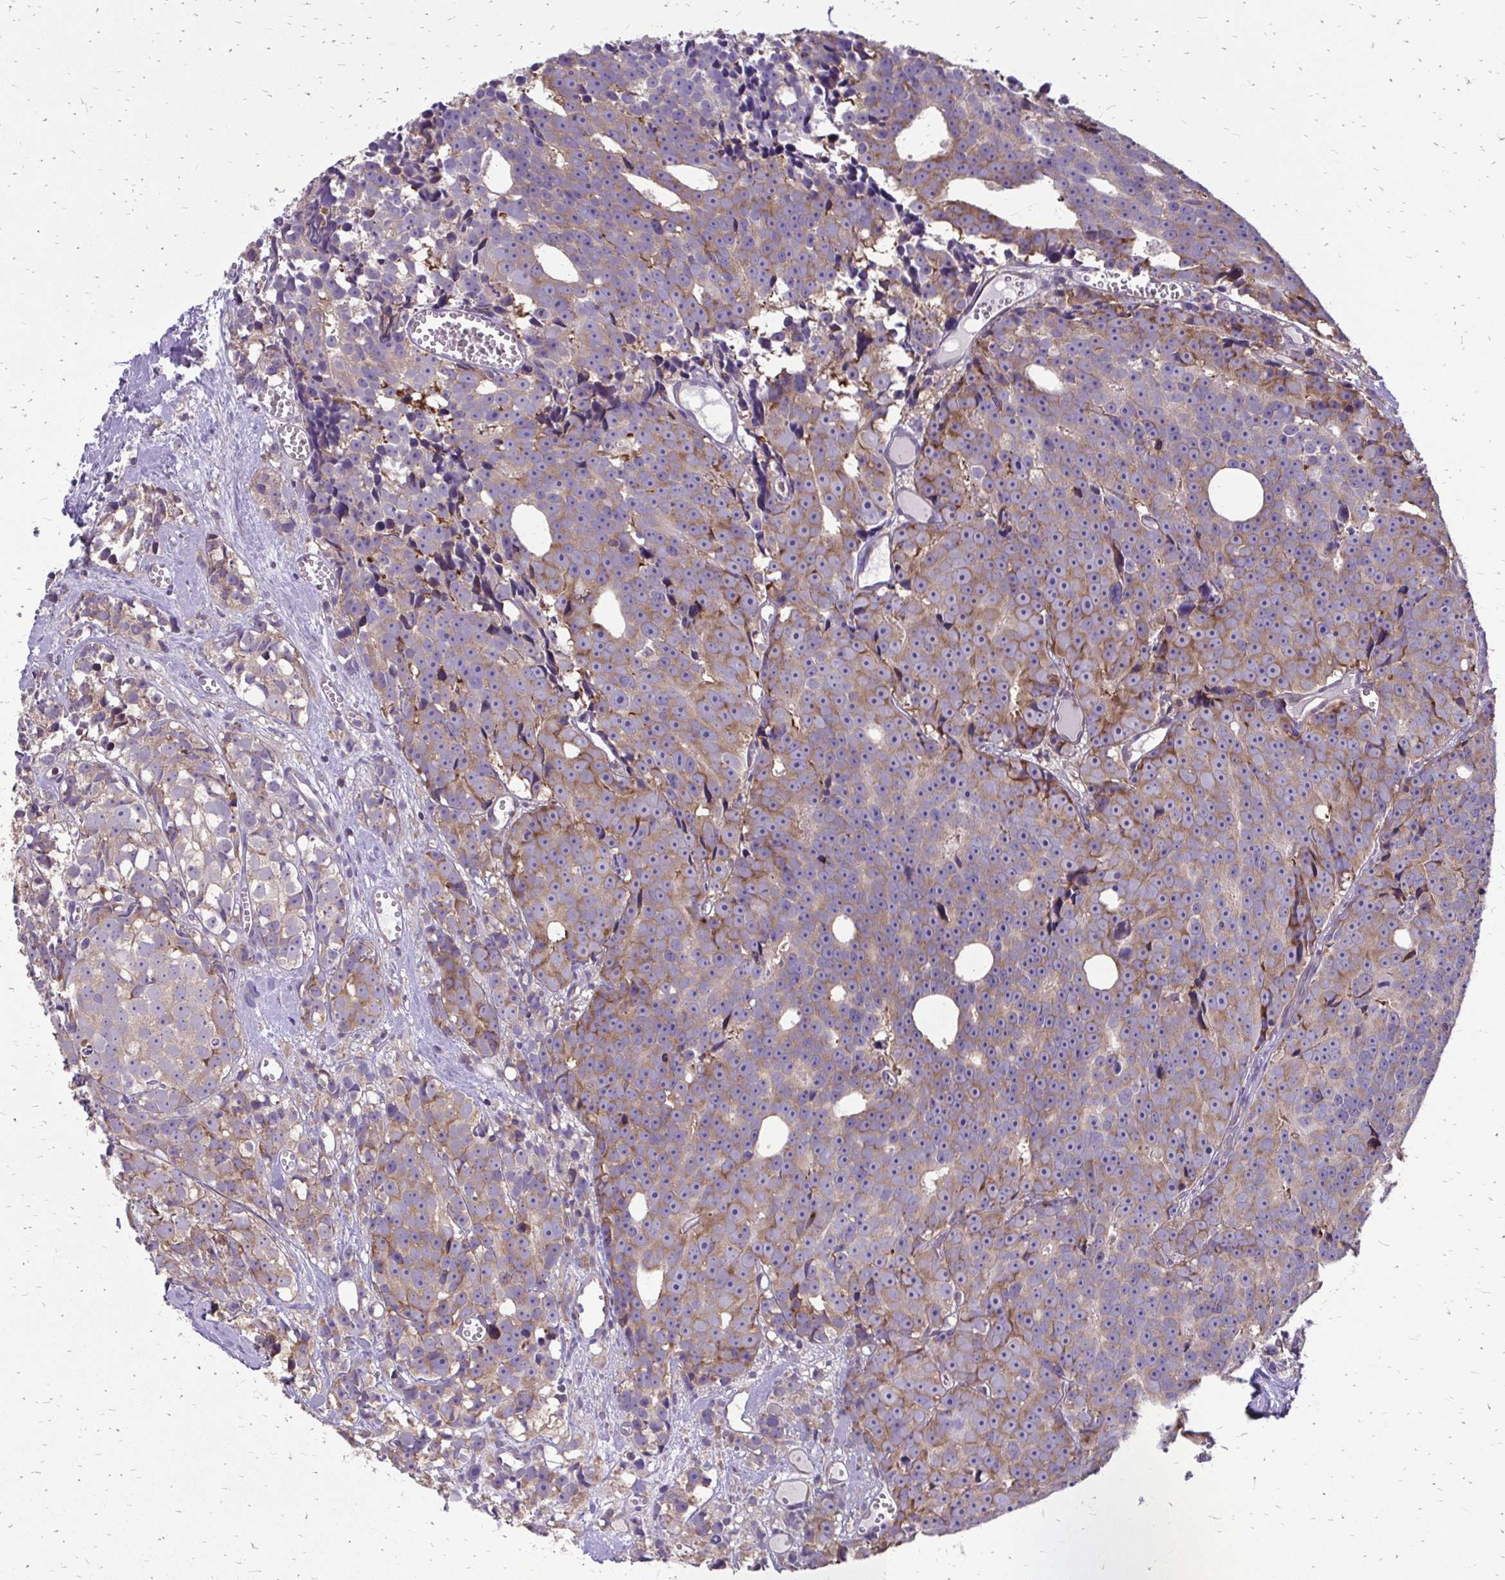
{"staining": {"intensity": "moderate", "quantity": "25%-75%", "location": "cytoplasmic/membranous"}, "tissue": "prostate cancer", "cell_type": "Tumor cells", "image_type": "cancer", "snomed": [{"axis": "morphology", "description": "Adenocarcinoma, High grade"}, {"axis": "topography", "description": "Prostate"}], "caption": "This photomicrograph demonstrates prostate cancer (high-grade adenocarcinoma) stained with IHC to label a protein in brown. The cytoplasmic/membranous of tumor cells show moderate positivity for the protein. Nuclei are counter-stained blue.", "gene": "RPS3", "patient": {"sex": "male", "age": 77}}